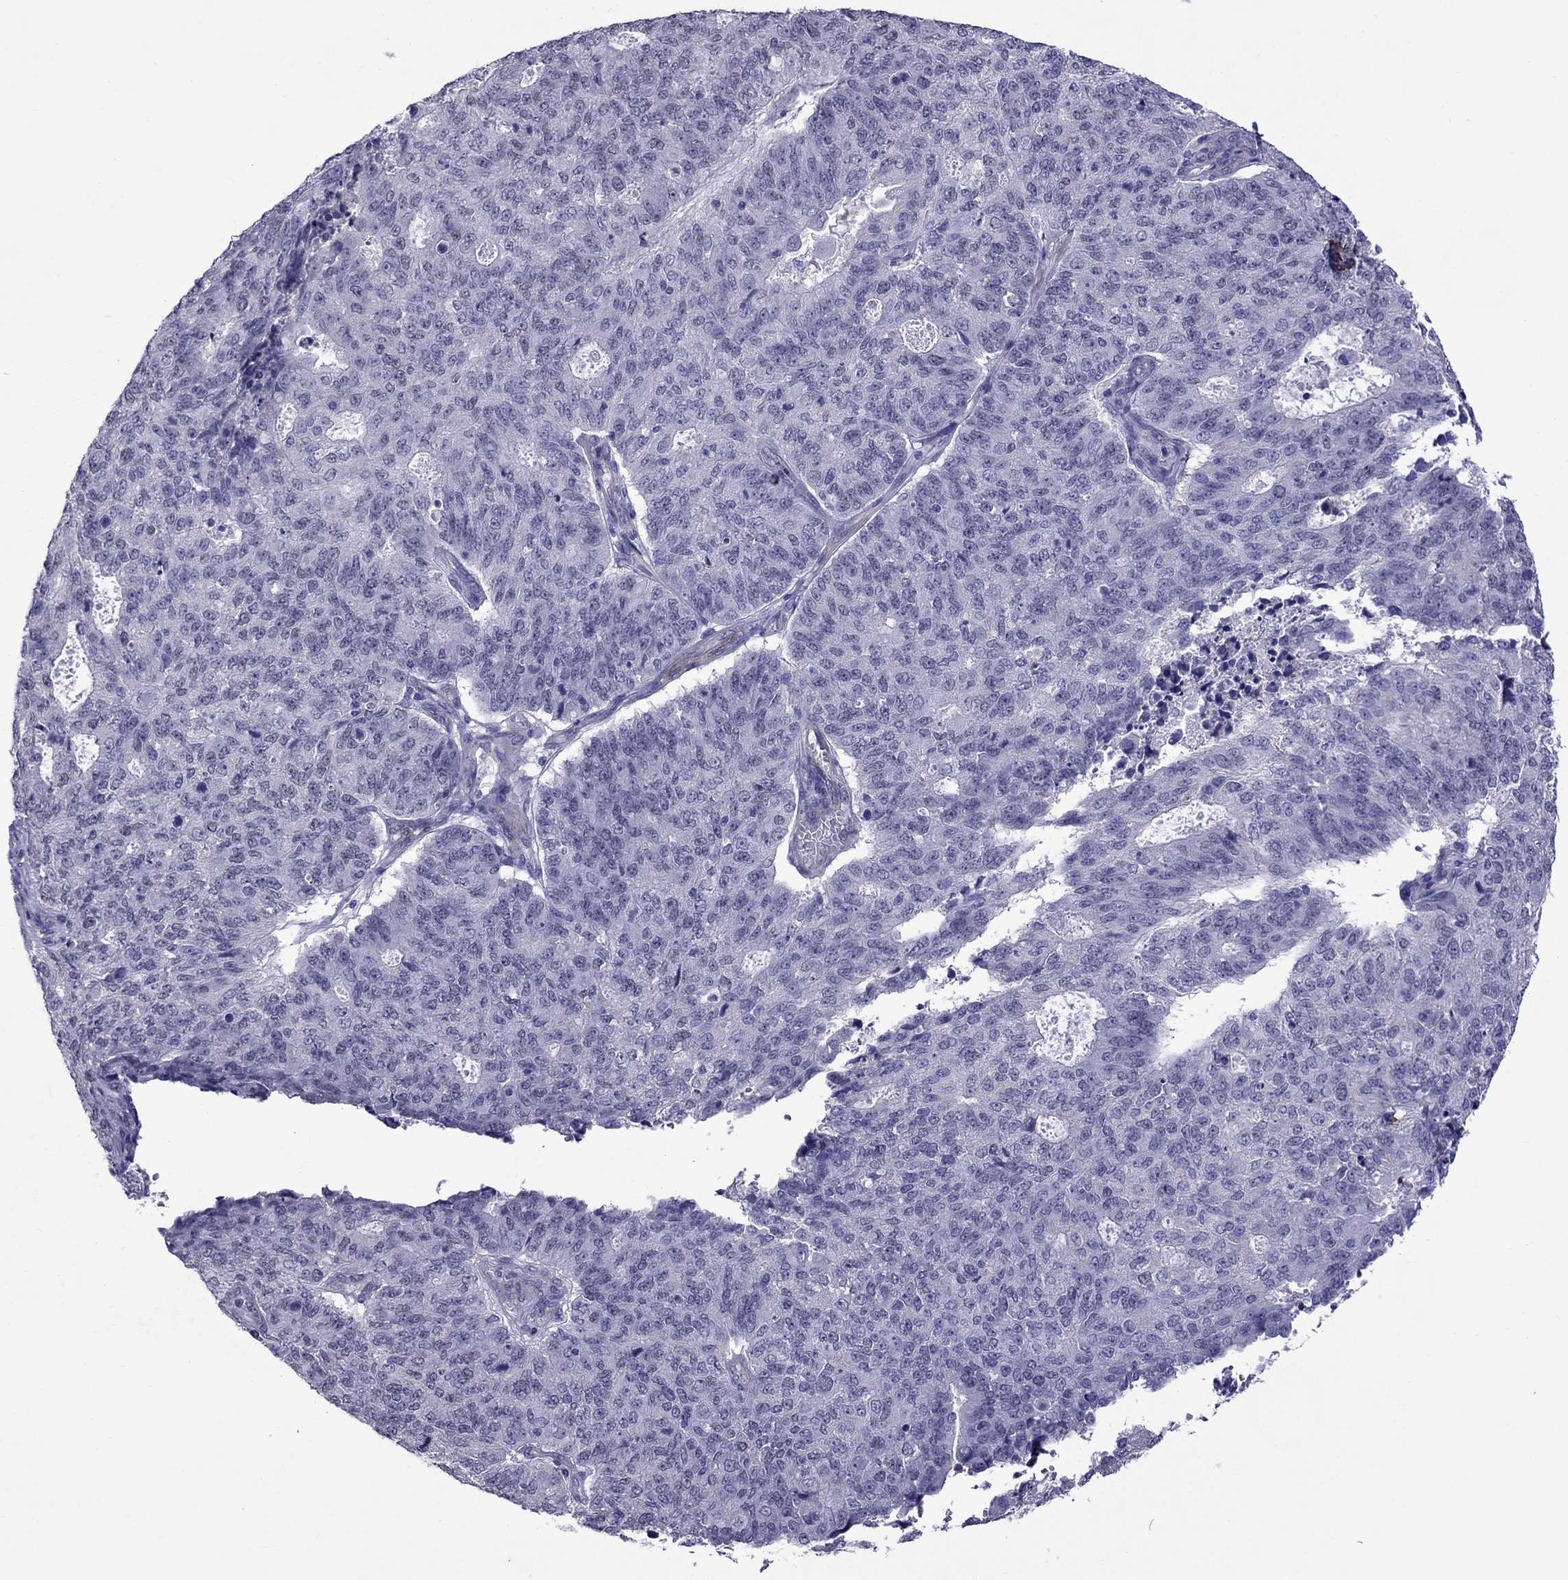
{"staining": {"intensity": "negative", "quantity": "none", "location": "none"}, "tissue": "endometrial cancer", "cell_type": "Tumor cells", "image_type": "cancer", "snomed": [{"axis": "morphology", "description": "Adenocarcinoma, NOS"}, {"axis": "topography", "description": "Endometrium"}], "caption": "Tumor cells show no significant staining in adenocarcinoma (endometrial).", "gene": "CHRNA5", "patient": {"sex": "female", "age": 82}}